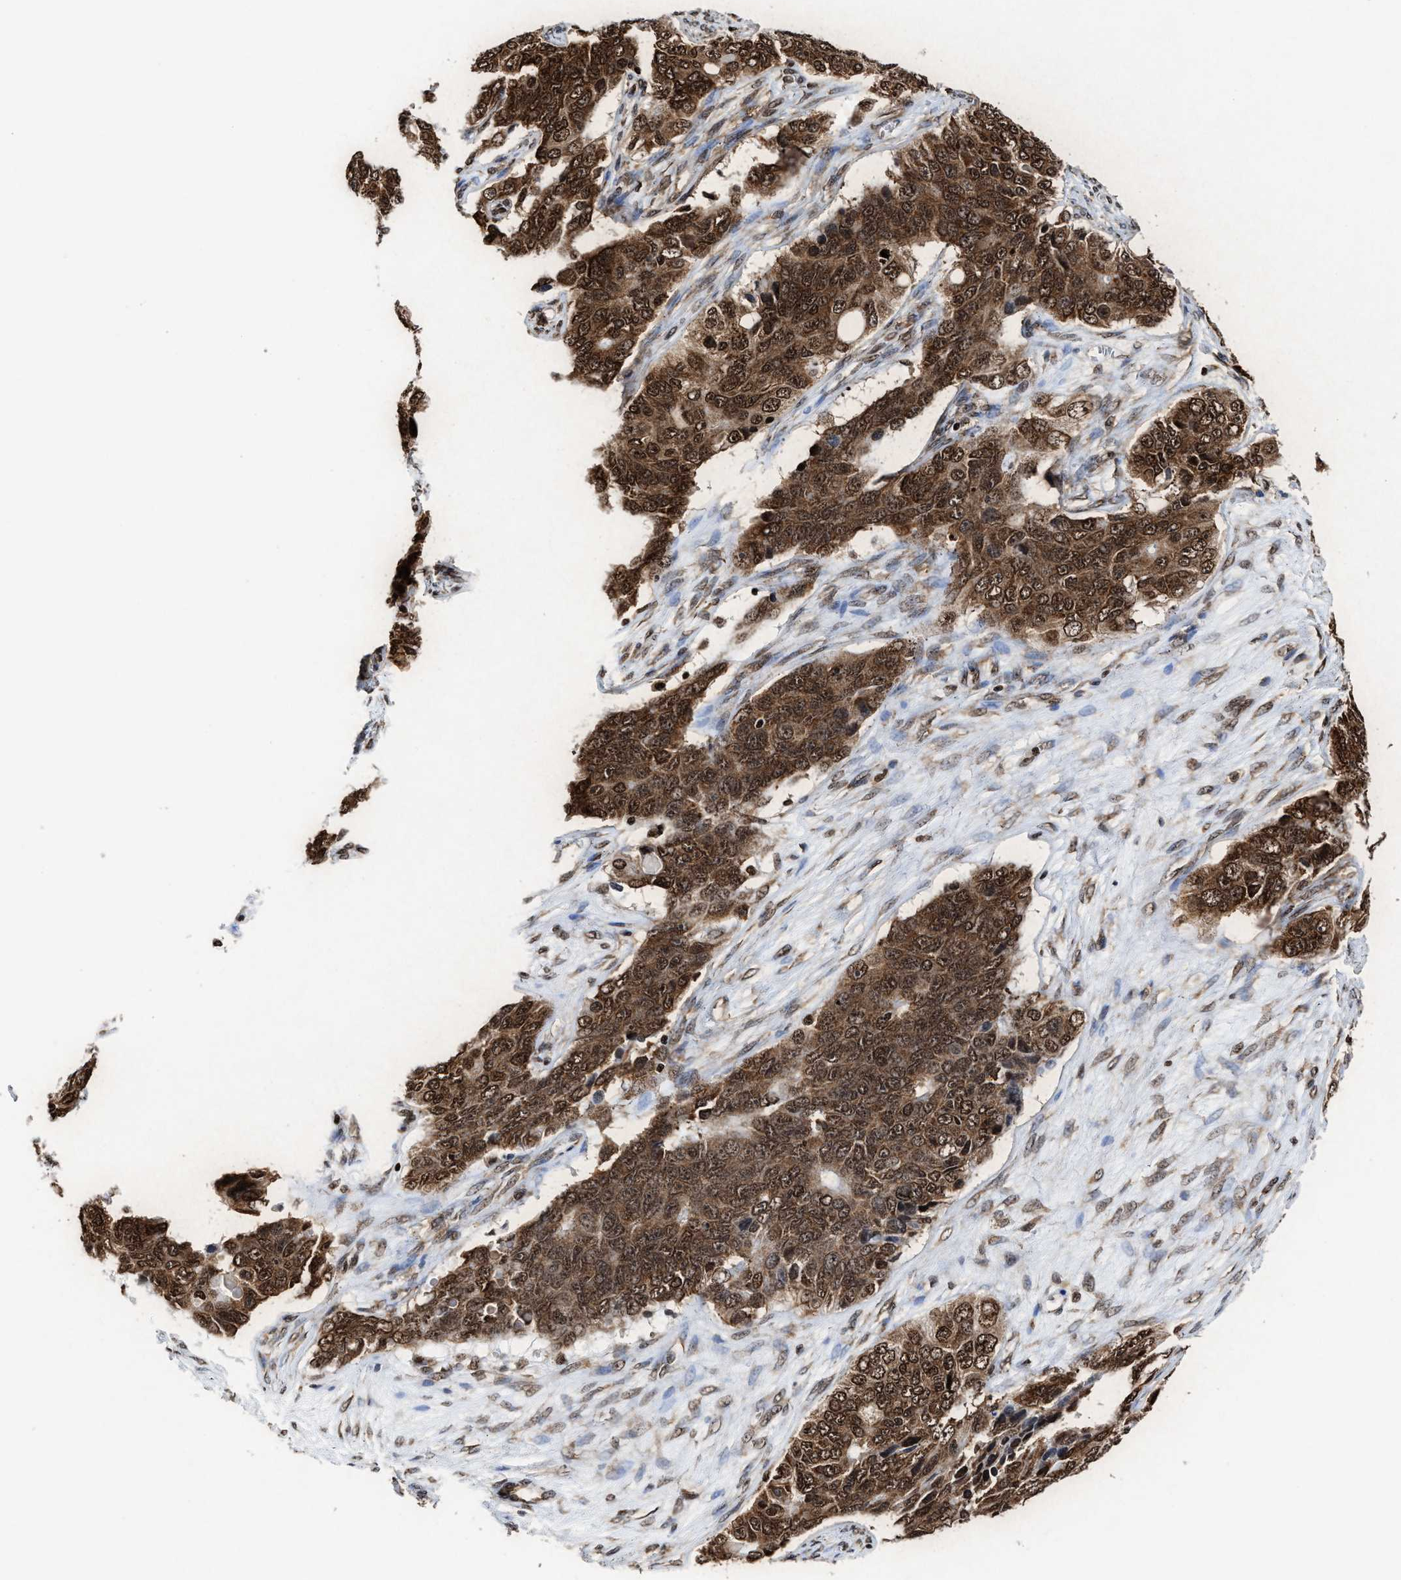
{"staining": {"intensity": "strong", "quantity": ">75%", "location": "cytoplasmic/membranous,nuclear"}, "tissue": "ovarian cancer", "cell_type": "Tumor cells", "image_type": "cancer", "snomed": [{"axis": "morphology", "description": "Carcinoma, endometroid"}, {"axis": "topography", "description": "Ovary"}], "caption": "Endometroid carcinoma (ovarian) stained with DAB (3,3'-diaminobenzidine) immunohistochemistry (IHC) exhibits high levels of strong cytoplasmic/membranous and nuclear positivity in approximately >75% of tumor cells. The protein of interest is stained brown, and the nuclei are stained in blue (DAB (3,3'-diaminobenzidine) IHC with brightfield microscopy, high magnification).", "gene": "ALYREF", "patient": {"sex": "female", "age": 51}}